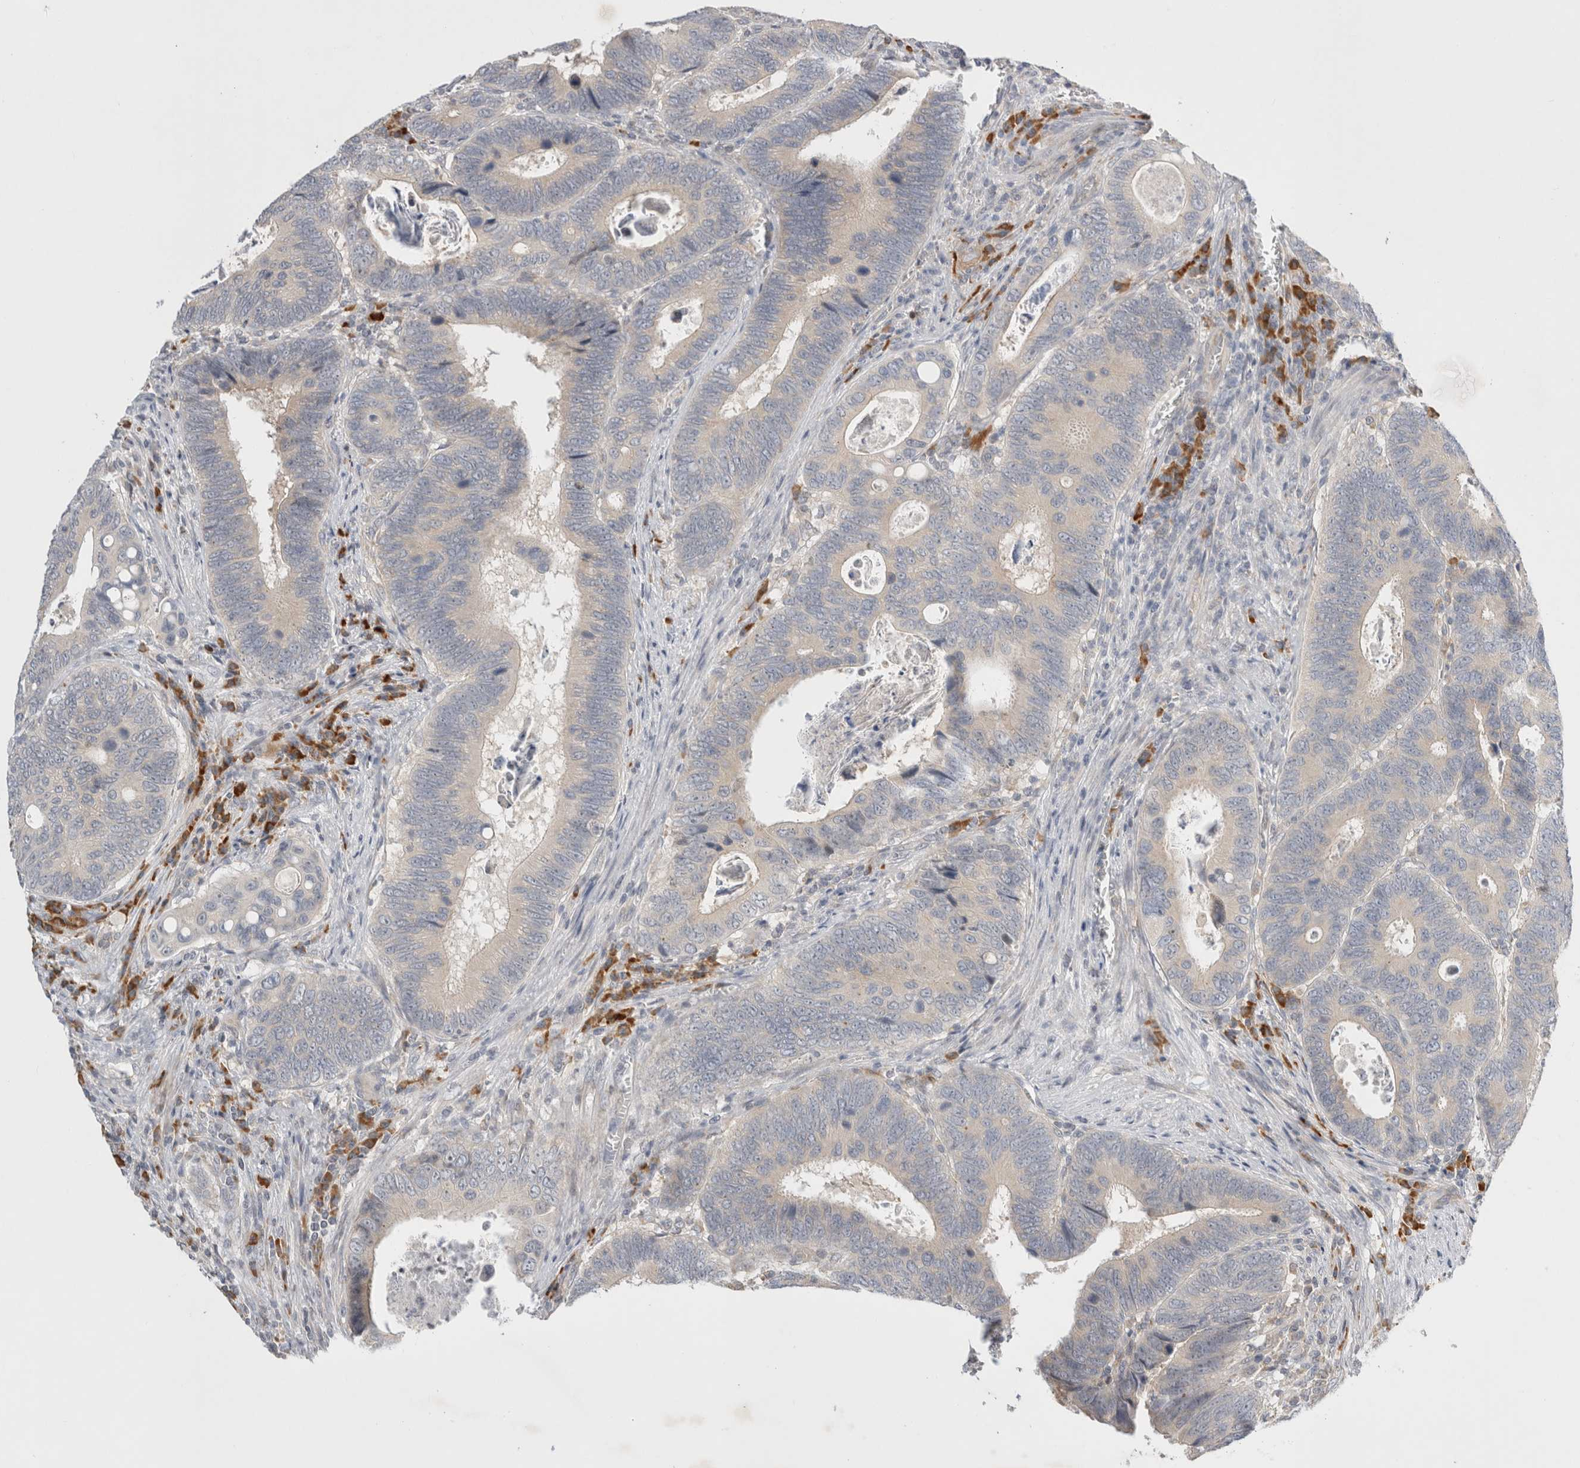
{"staining": {"intensity": "negative", "quantity": "none", "location": "none"}, "tissue": "colorectal cancer", "cell_type": "Tumor cells", "image_type": "cancer", "snomed": [{"axis": "morphology", "description": "Adenocarcinoma, NOS"}, {"axis": "topography", "description": "Colon"}], "caption": "The micrograph exhibits no significant positivity in tumor cells of adenocarcinoma (colorectal). The staining was performed using DAB to visualize the protein expression in brown, while the nuclei were stained in blue with hematoxylin (Magnification: 20x).", "gene": "NEDD4L", "patient": {"sex": "male", "age": 72}}